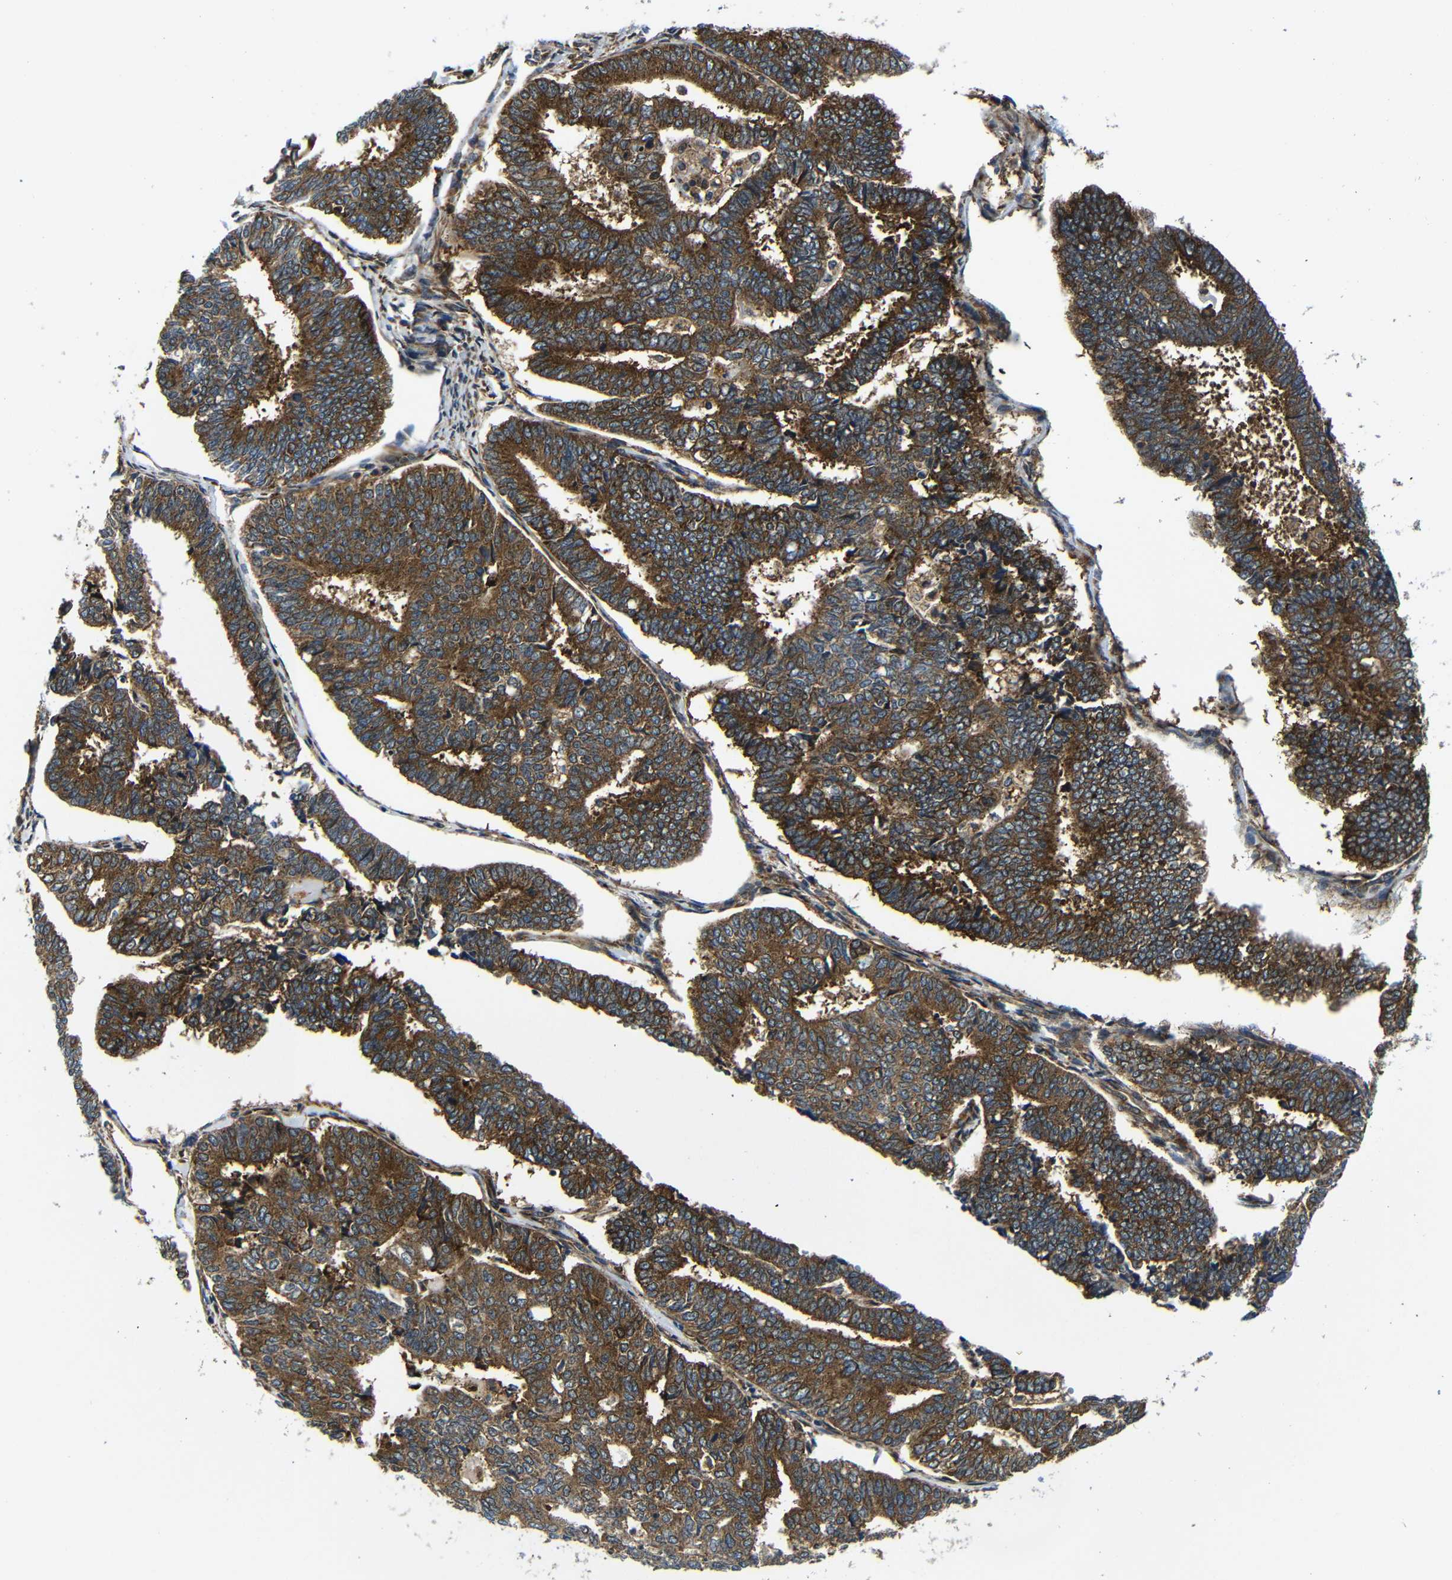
{"staining": {"intensity": "strong", "quantity": ">75%", "location": "cytoplasmic/membranous"}, "tissue": "endometrial cancer", "cell_type": "Tumor cells", "image_type": "cancer", "snomed": [{"axis": "morphology", "description": "Adenocarcinoma, NOS"}, {"axis": "topography", "description": "Endometrium"}], "caption": "About >75% of tumor cells in human endometrial cancer show strong cytoplasmic/membranous protein staining as visualized by brown immunohistochemical staining.", "gene": "ABCE1", "patient": {"sex": "female", "age": 70}}